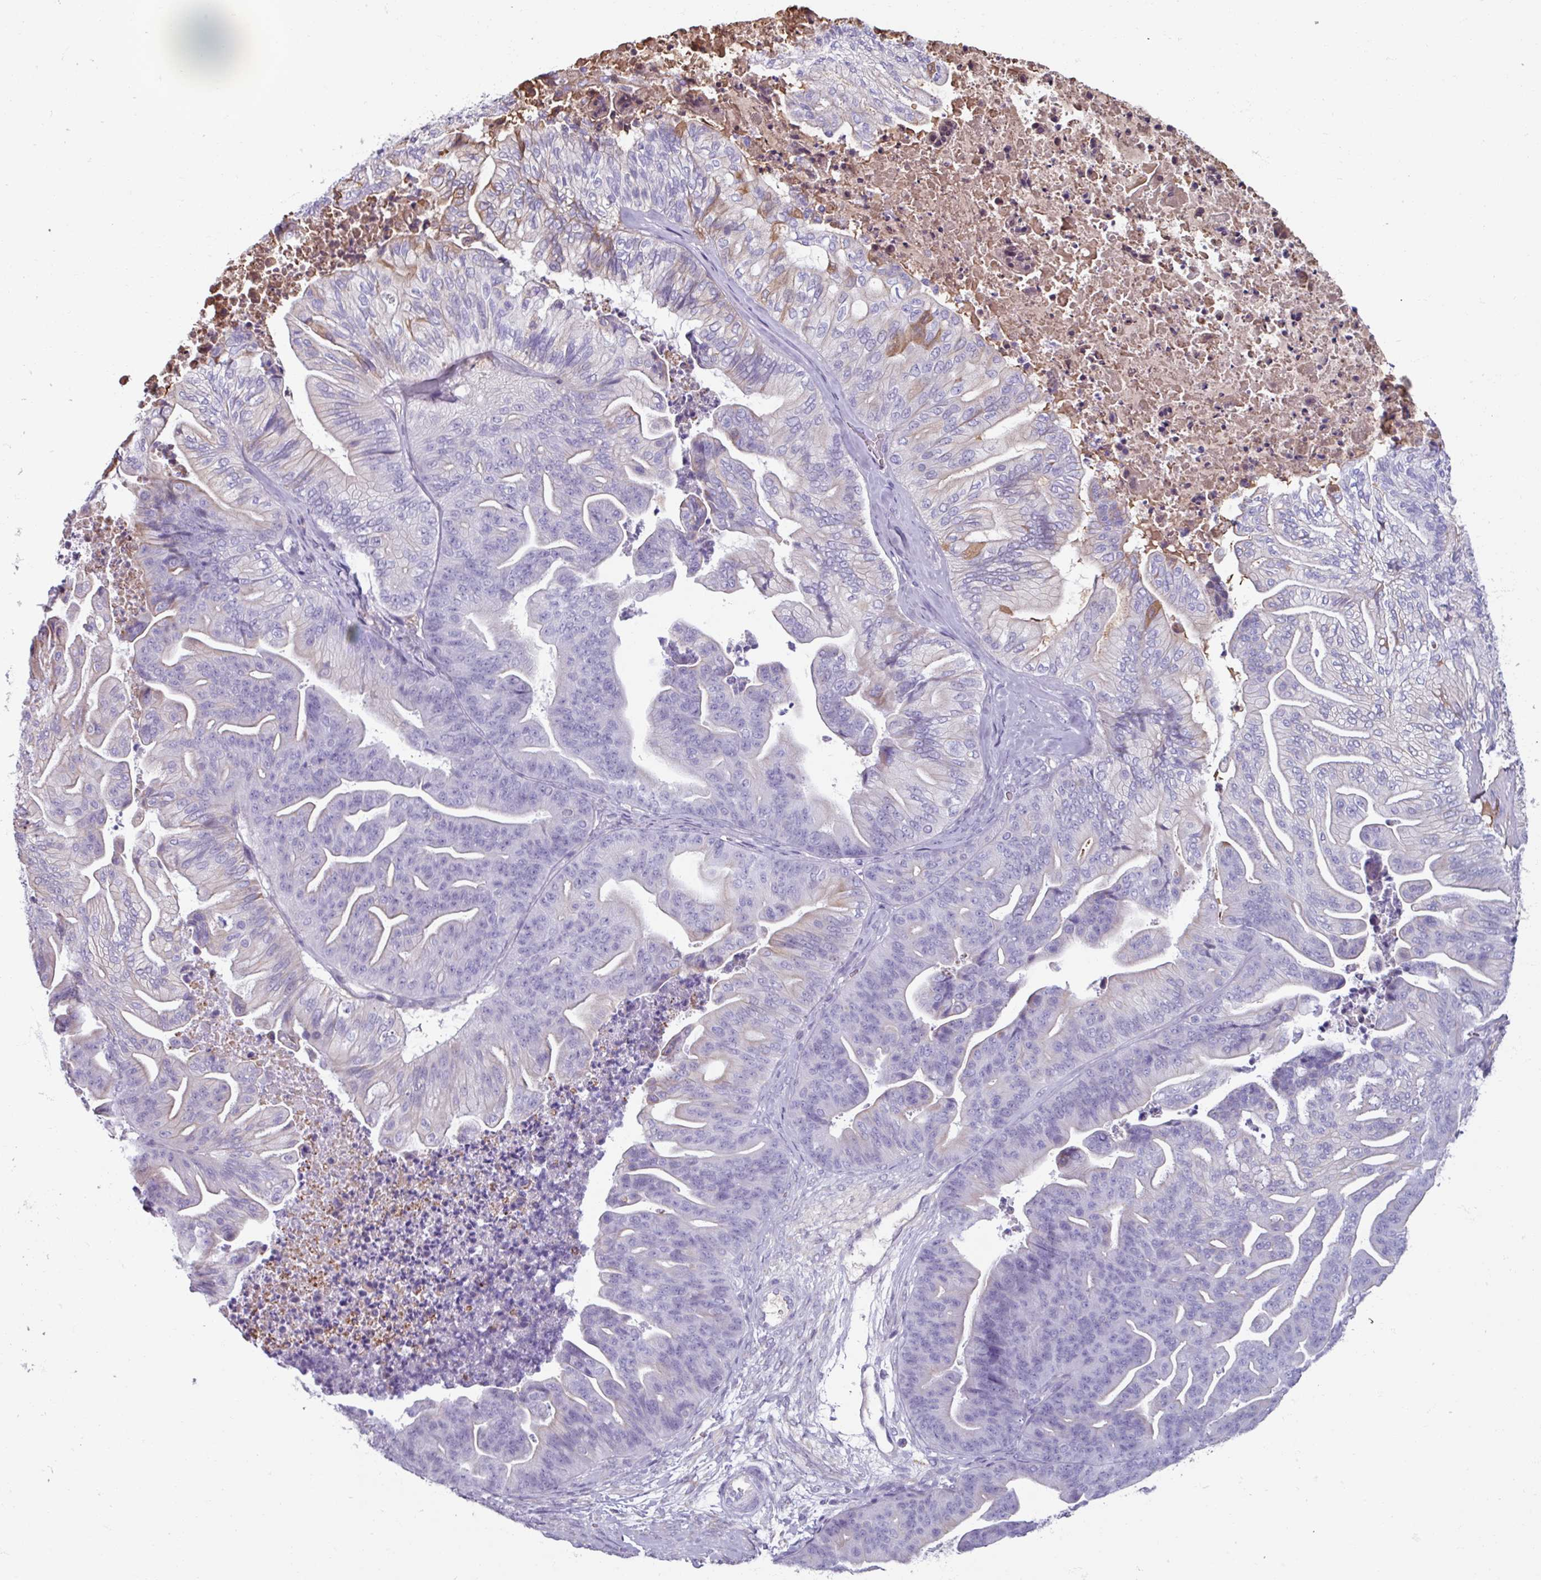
{"staining": {"intensity": "weak", "quantity": "<25%", "location": "cytoplasmic/membranous"}, "tissue": "ovarian cancer", "cell_type": "Tumor cells", "image_type": "cancer", "snomed": [{"axis": "morphology", "description": "Cystadenocarcinoma, mucinous, NOS"}, {"axis": "topography", "description": "Ovary"}], "caption": "An image of ovarian mucinous cystadenocarcinoma stained for a protein exhibits no brown staining in tumor cells. (Stains: DAB (3,3'-diaminobenzidine) immunohistochemistry with hematoxylin counter stain, Microscopy: brightfield microscopy at high magnification).", "gene": "SPESP1", "patient": {"sex": "female", "age": 67}}